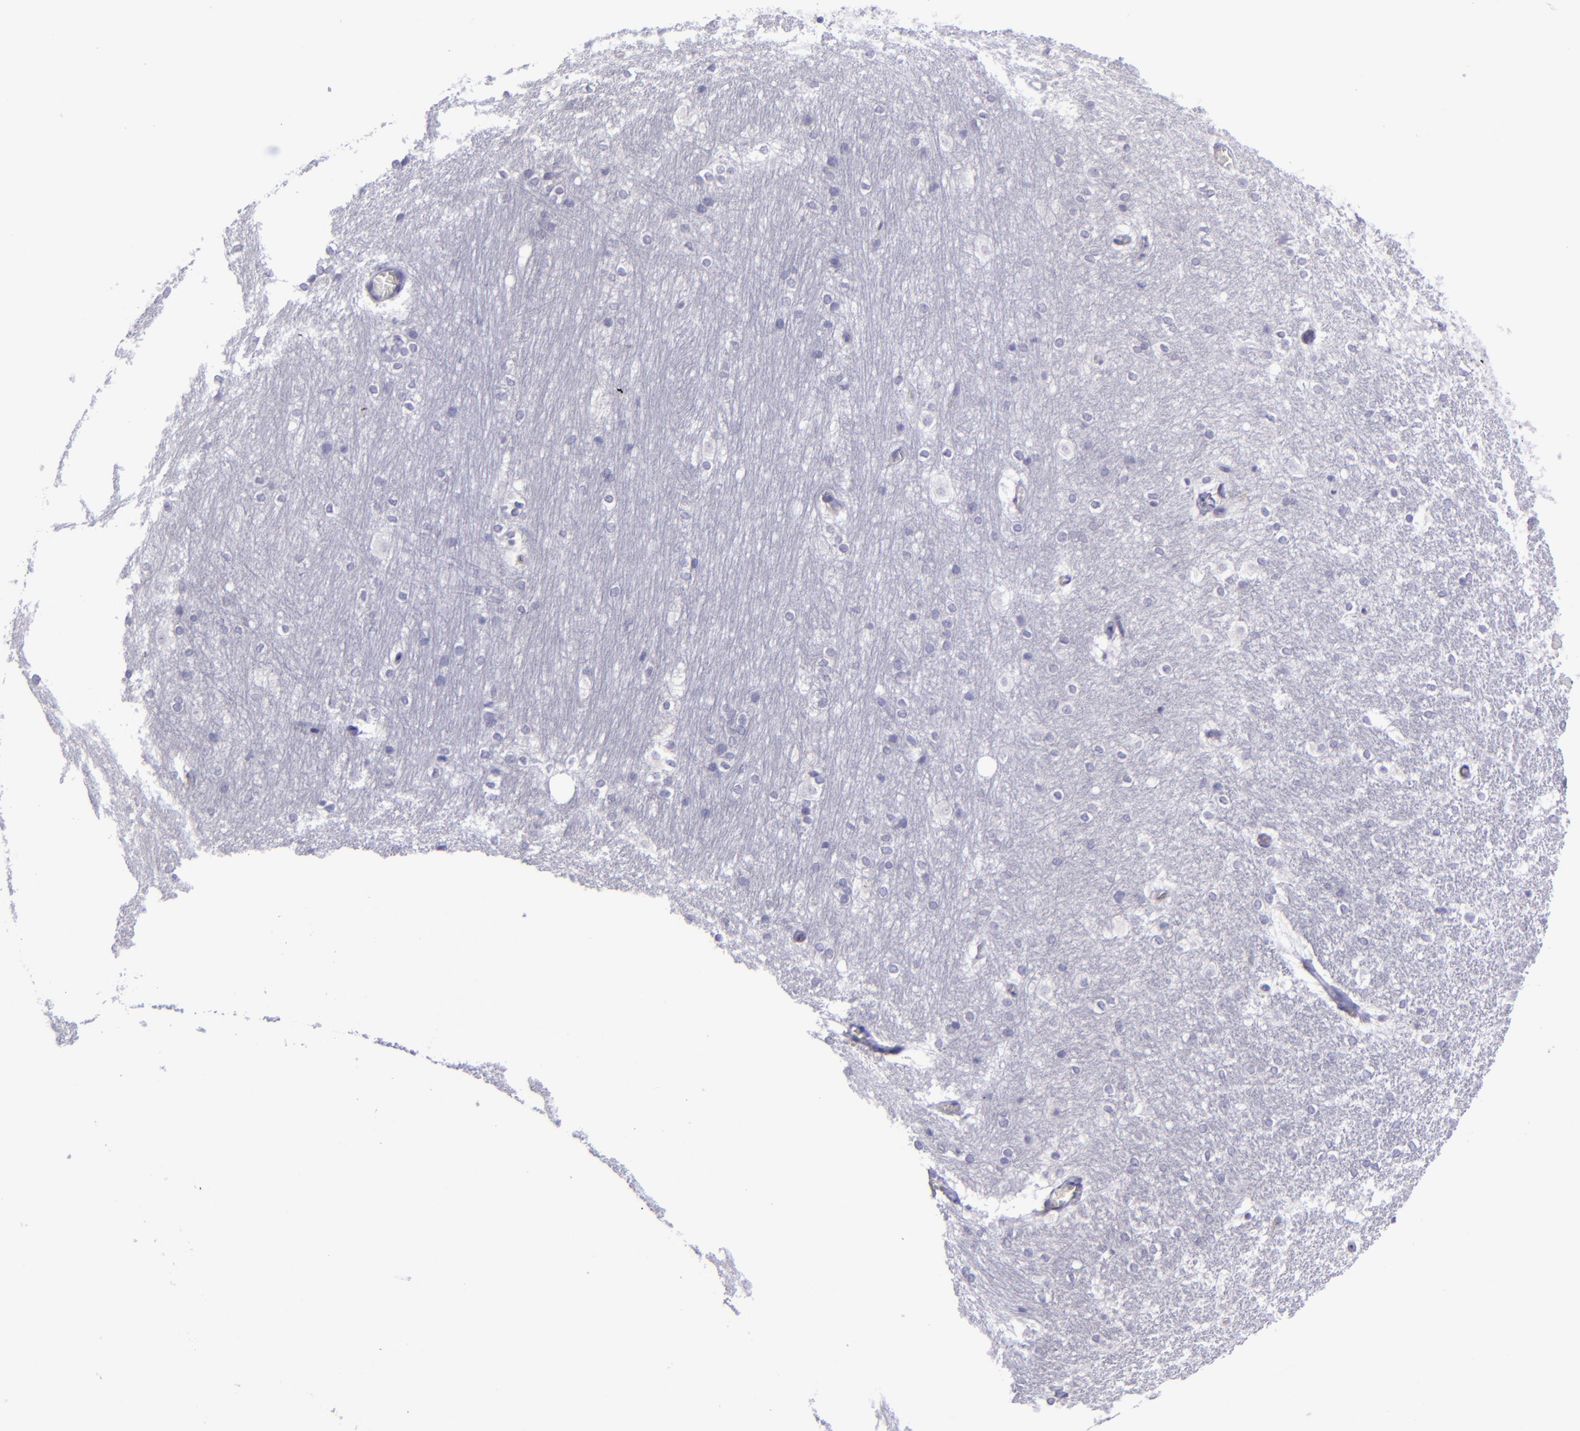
{"staining": {"intensity": "negative", "quantity": "none", "location": "none"}, "tissue": "hippocampus", "cell_type": "Glial cells", "image_type": "normal", "snomed": [{"axis": "morphology", "description": "Normal tissue, NOS"}, {"axis": "topography", "description": "Hippocampus"}], "caption": "An IHC micrograph of benign hippocampus is shown. There is no staining in glial cells of hippocampus.", "gene": "POU2F2", "patient": {"sex": "female", "age": 19}}